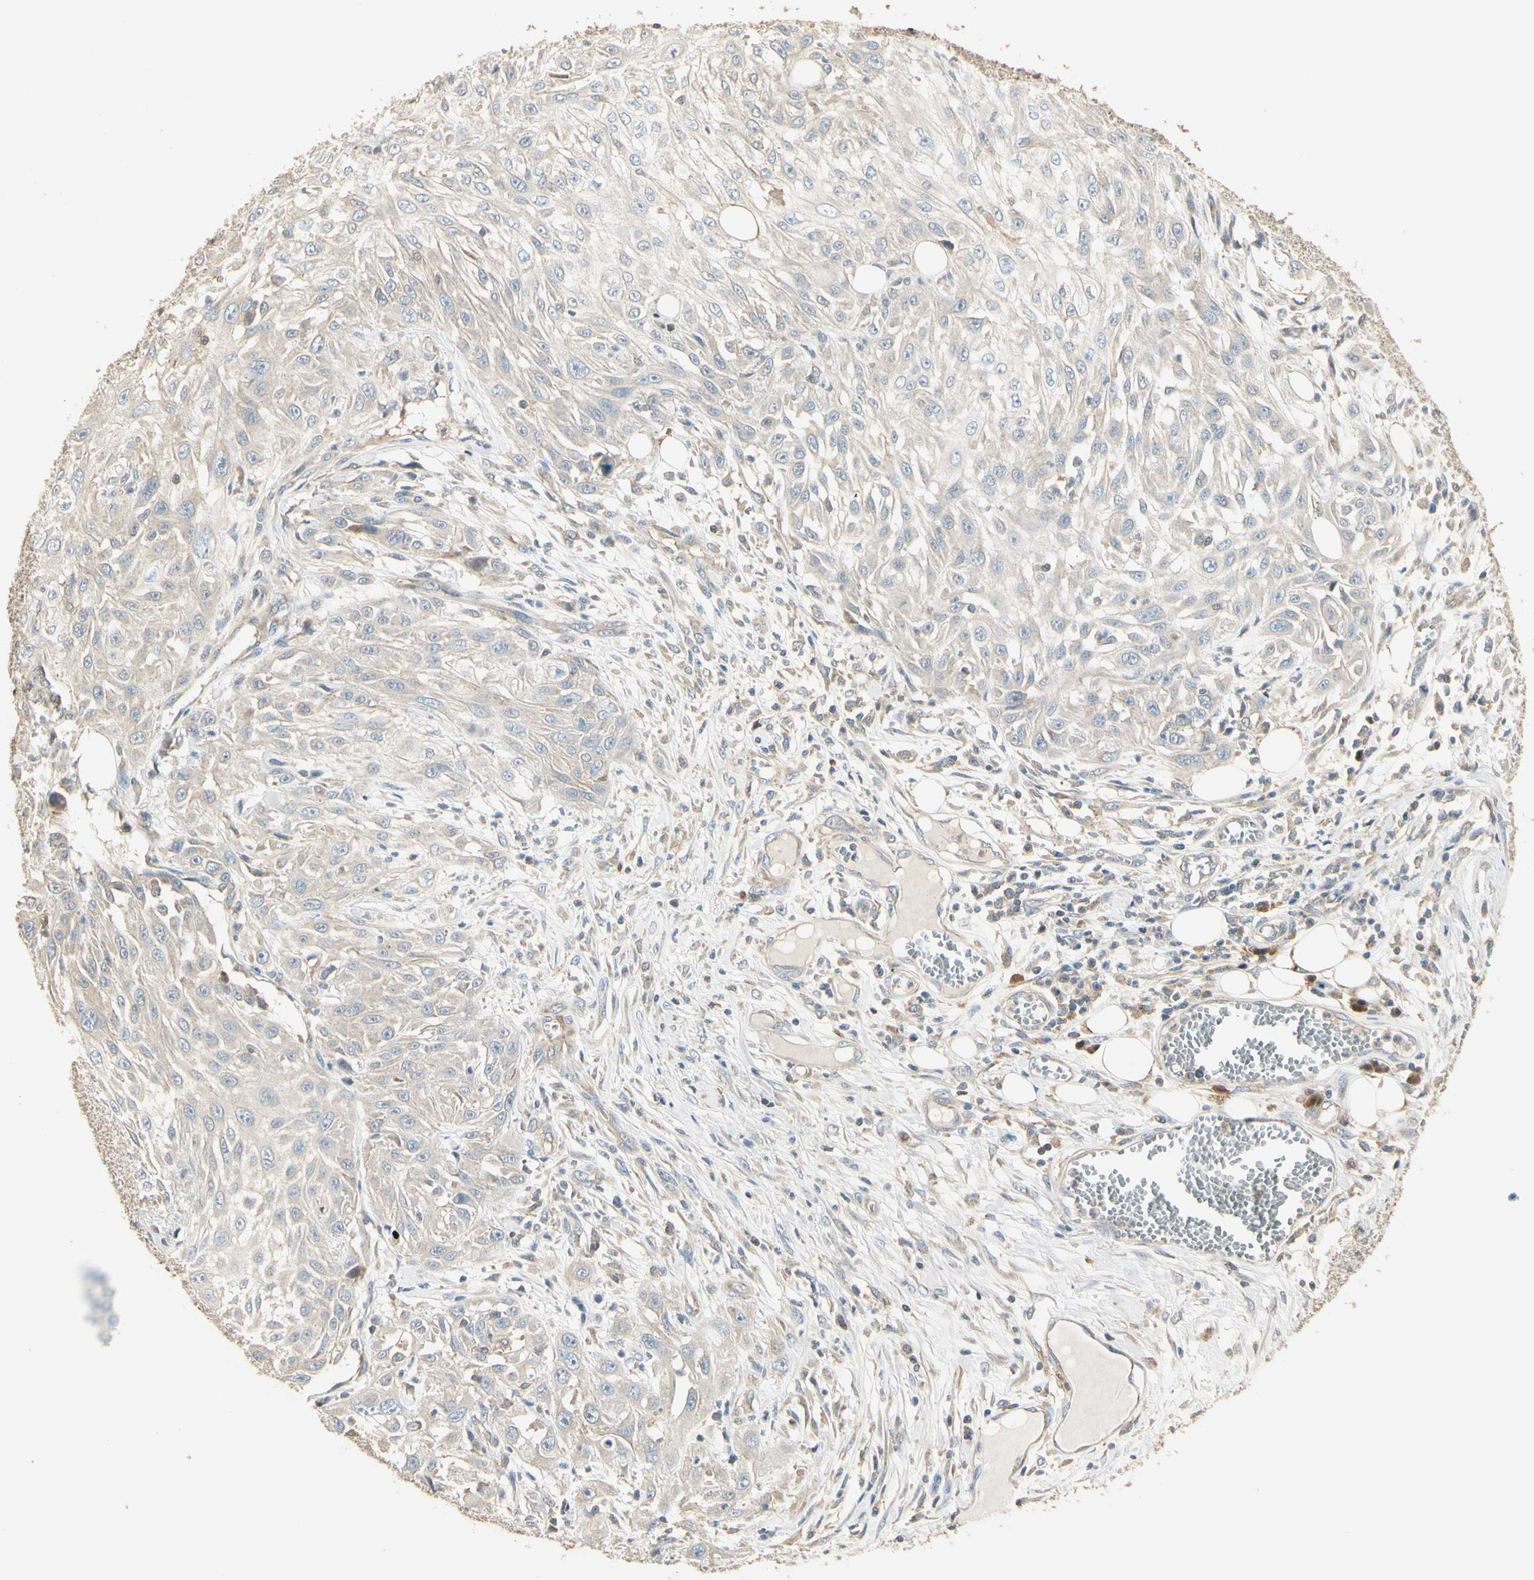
{"staining": {"intensity": "weak", "quantity": "<25%", "location": "cytoplasmic/membranous"}, "tissue": "skin cancer", "cell_type": "Tumor cells", "image_type": "cancer", "snomed": [{"axis": "morphology", "description": "Squamous cell carcinoma, NOS"}, {"axis": "topography", "description": "Skin"}], "caption": "IHC of skin squamous cell carcinoma demonstrates no expression in tumor cells.", "gene": "PLXNA1", "patient": {"sex": "male", "age": 75}}